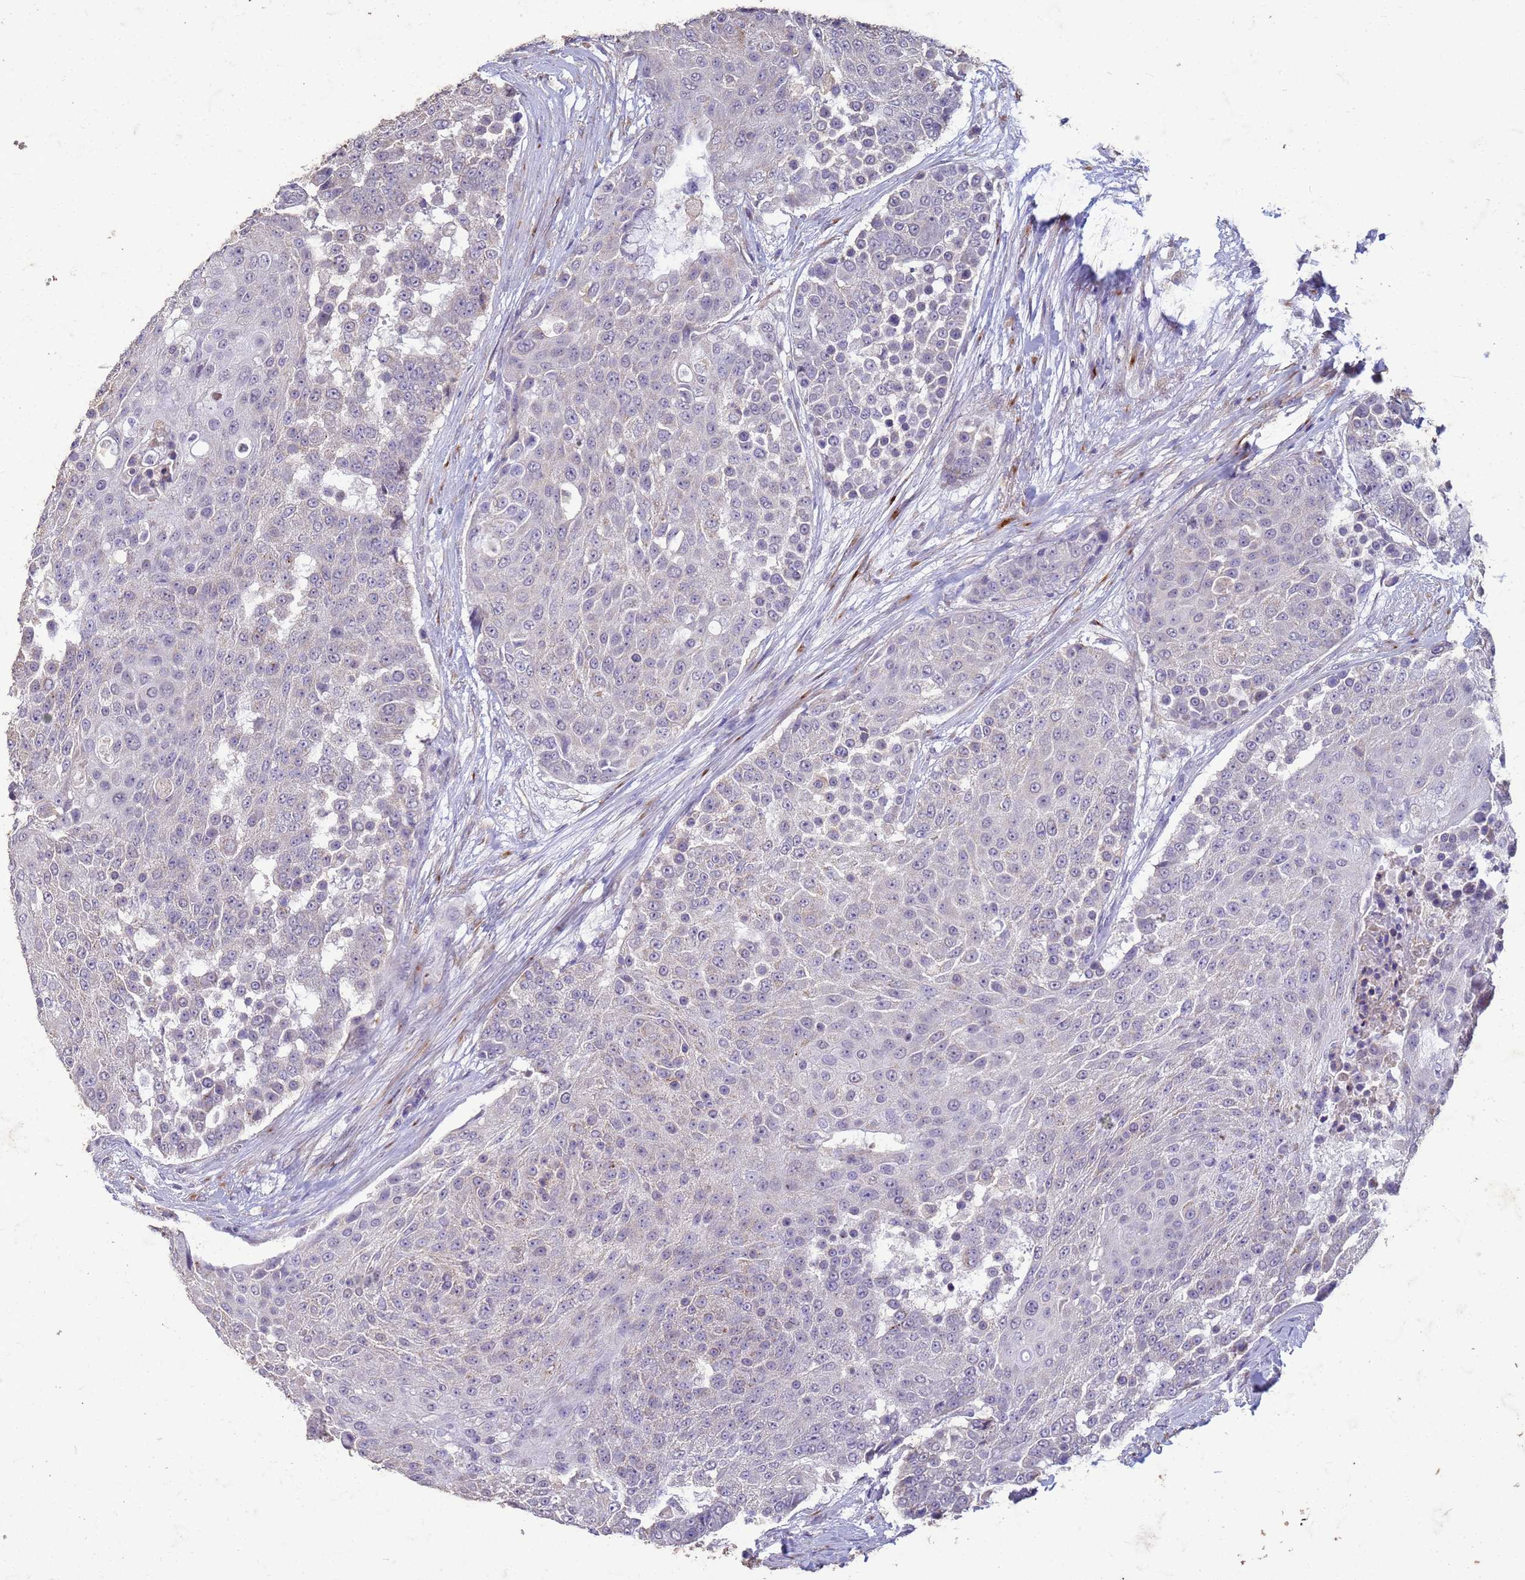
{"staining": {"intensity": "weak", "quantity": "<25%", "location": "cytoplasmic/membranous"}, "tissue": "urothelial cancer", "cell_type": "Tumor cells", "image_type": "cancer", "snomed": [{"axis": "morphology", "description": "Urothelial carcinoma, High grade"}, {"axis": "topography", "description": "Urinary bladder"}], "caption": "High magnification brightfield microscopy of urothelial cancer stained with DAB (3,3'-diaminobenzidine) (brown) and counterstained with hematoxylin (blue): tumor cells show no significant positivity.", "gene": "SLC25A15", "patient": {"sex": "female", "age": 63}}